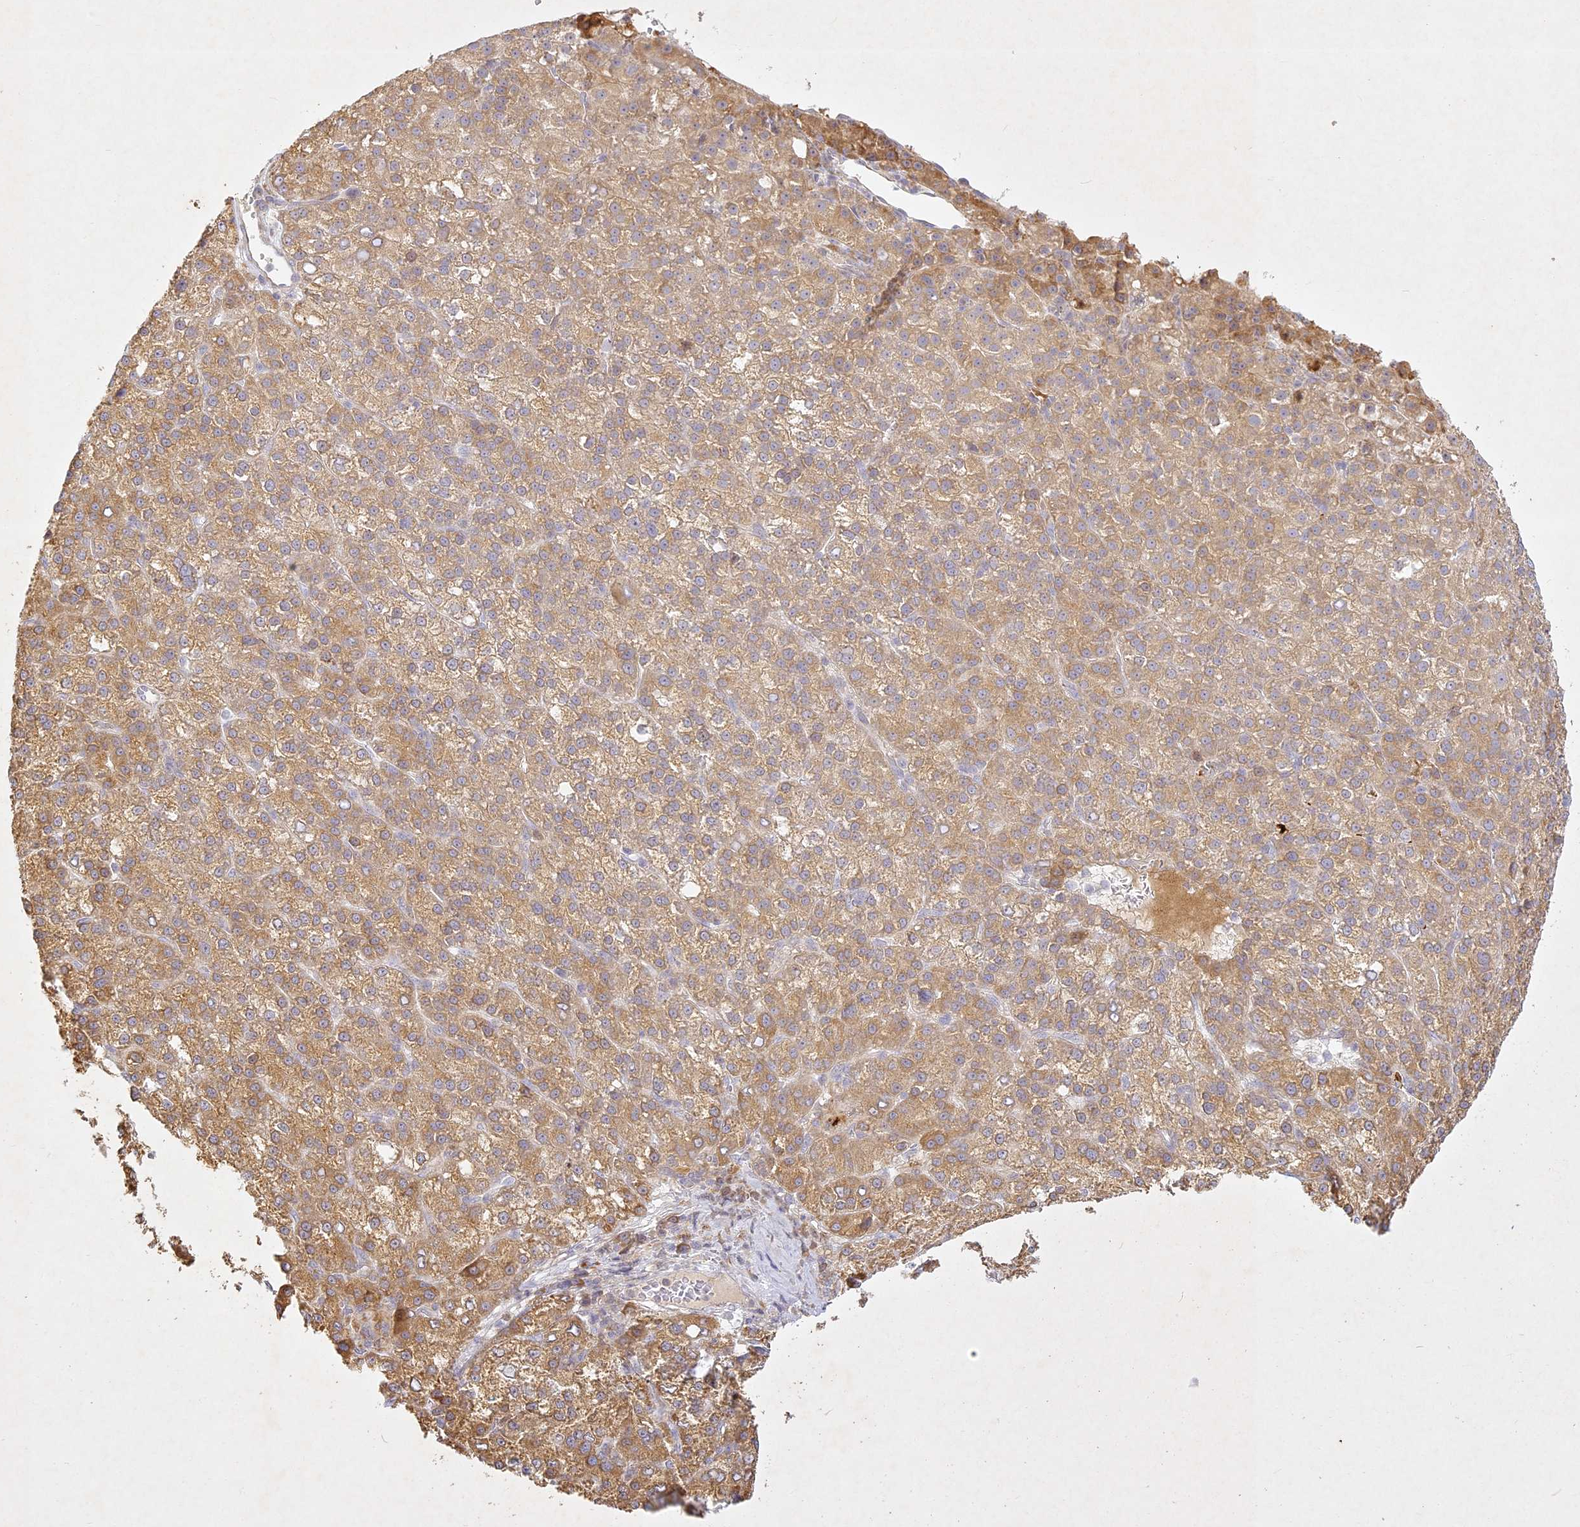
{"staining": {"intensity": "moderate", "quantity": ">75%", "location": "cytoplasmic/membranous"}, "tissue": "liver cancer", "cell_type": "Tumor cells", "image_type": "cancer", "snomed": [{"axis": "morphology", "description": "Carcinoma, Hepatocellular, NOS"}, {"axis": "topography", "description": "Liver"}], "caption": "Liver cancer stained with IHC displays moderate cytoplasmic/membranous expression in about >75% of tumor cells.", "gene": "SLC30A5", "patient": {"sex": "female", "age": 58}}